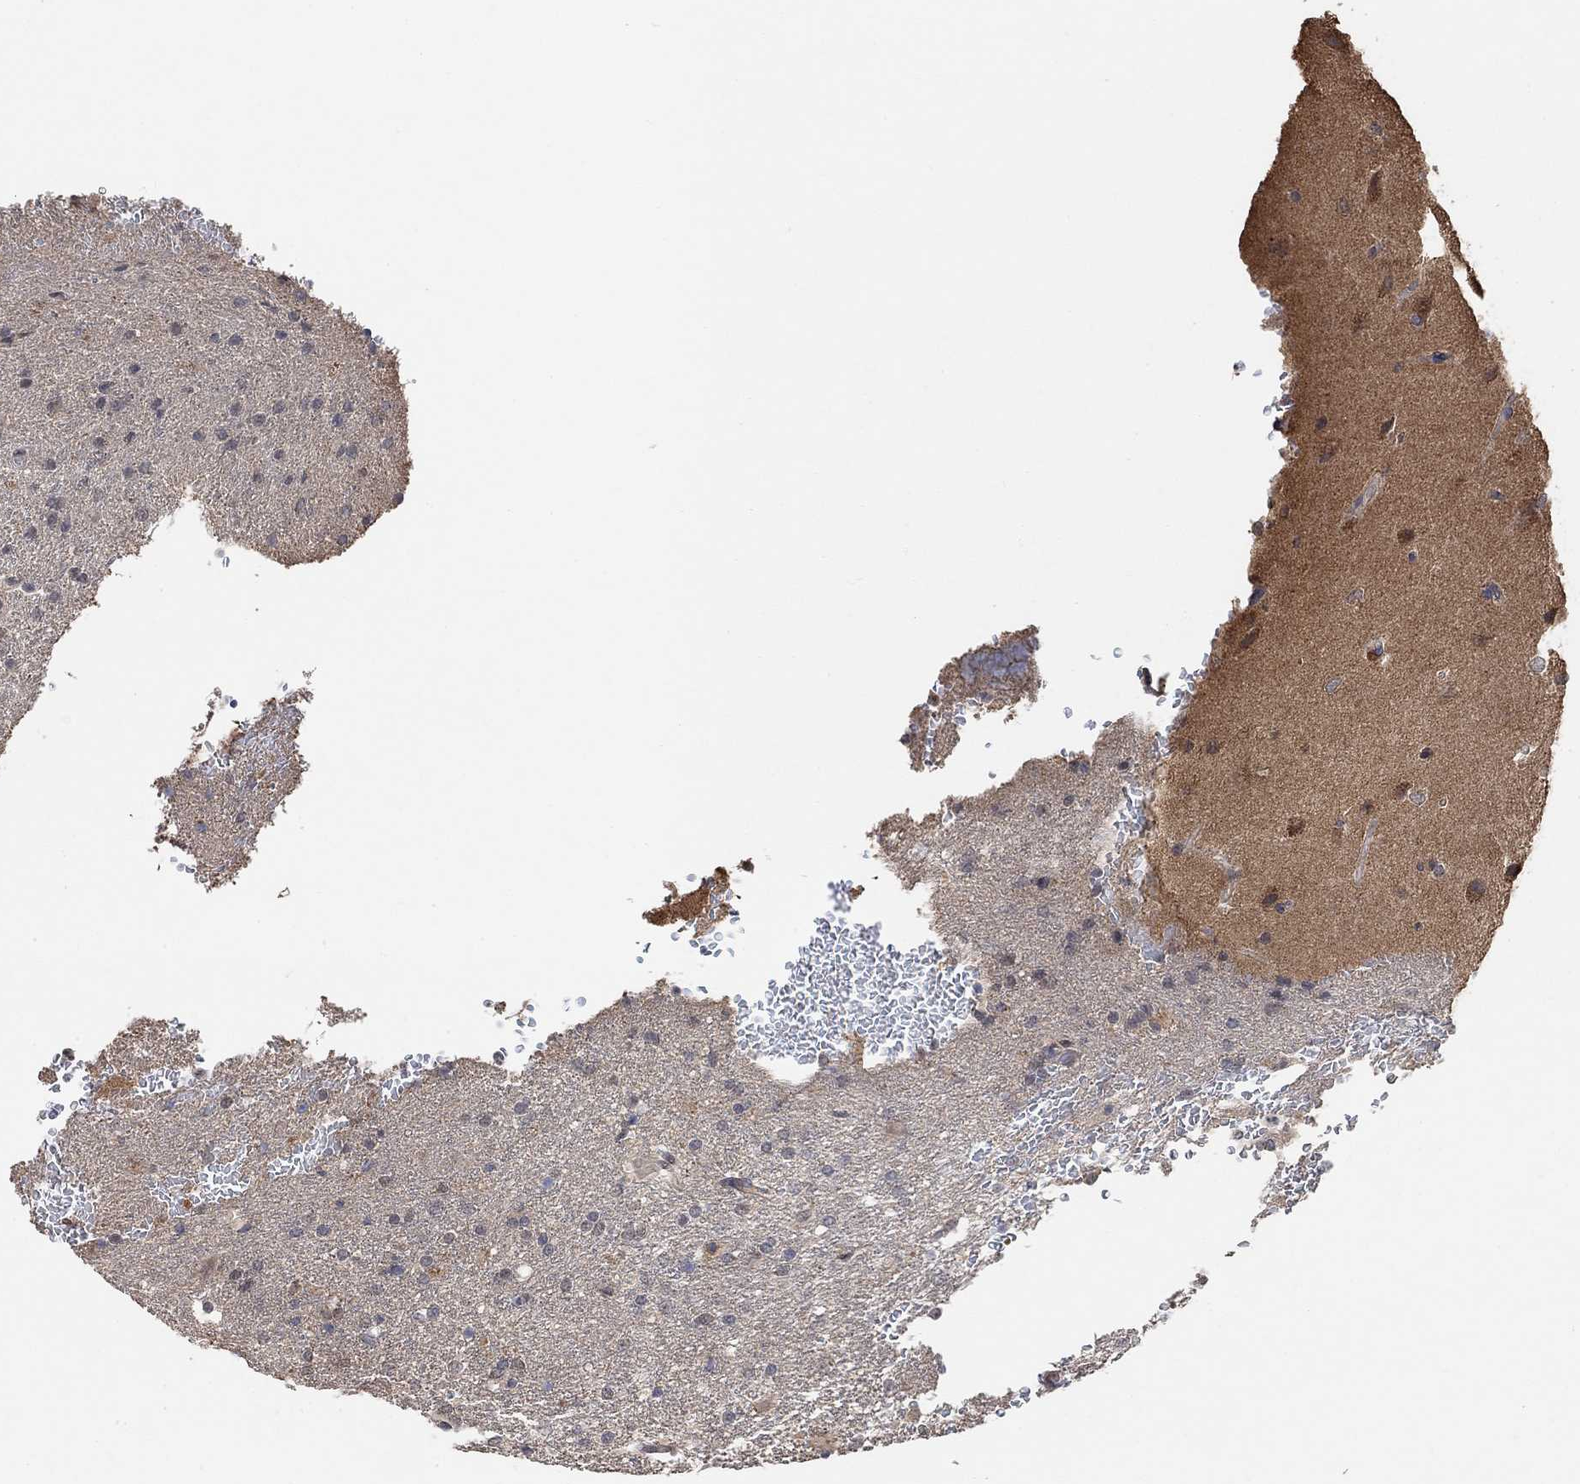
{"staining": {"intensity": "negative", "quantity": "none", "location": "none"}, "tissue": "glioma", "cell_type": "Tumor cells", "image_type": "cancer", "snomed": [{"axis": "morphology", "description": "Glioma, malignant, High grade"}, {"axis": "topography", "description": "Brain"}], "caption": "DAB (3,3'-diaminobenzidine) immunohistochemical staining of human glioma displays no significant positivity in tumor cells. The staining is performed using DAB (3,3'-diaminobenzidine) brown chromogen with nuclei counter-stained in using hematoxylin.", "gene": "UNC5B", "patient": {"sex": "male", "age": 68}}